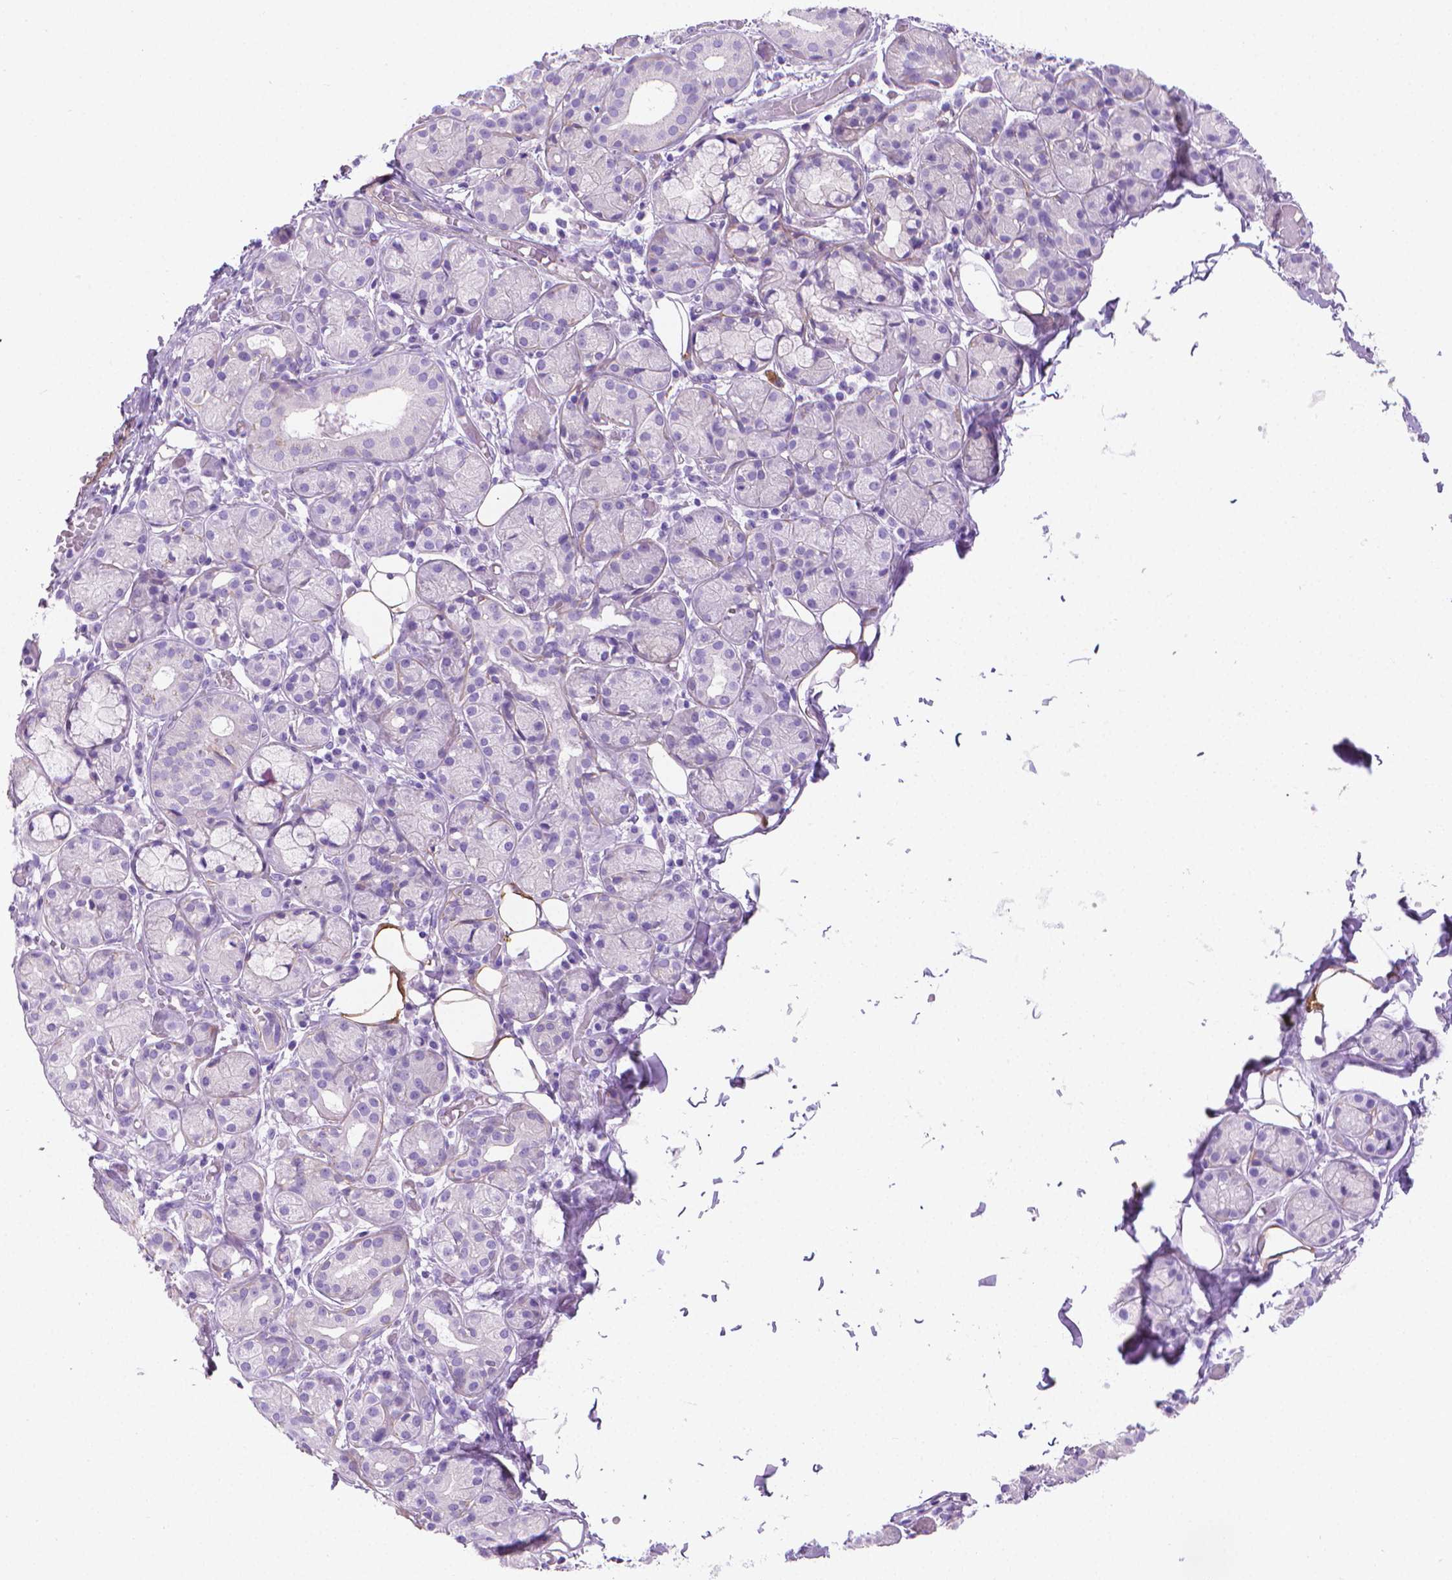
{"staining": {"intensity": "negative", "quantity": "none", "location": "none"}, "tissue": "salivary gland", "cell_type": "Glandular cells", "image_type": "normal", "snomed": [{"axis": "morphology", "description": "Normal tissue, NOS"}, {"axis": "topography", "description": "Salivary gland"}, {"axis": "topography", "description": "Peripheral nerve tissue"}], "caption": "This photomicrograph is of unremarkable salivary gland stained with immunohistochemistry (IHC) to label a protein in brown with the nuclei are counter-stained blue. There is no positivity in glandular cells. The staining is performed using DAB brown chromogen with nuclei counter-stained in using hematoxylin.", "gene": "FASN", "patient": {"sex": "male", "age": 71}}